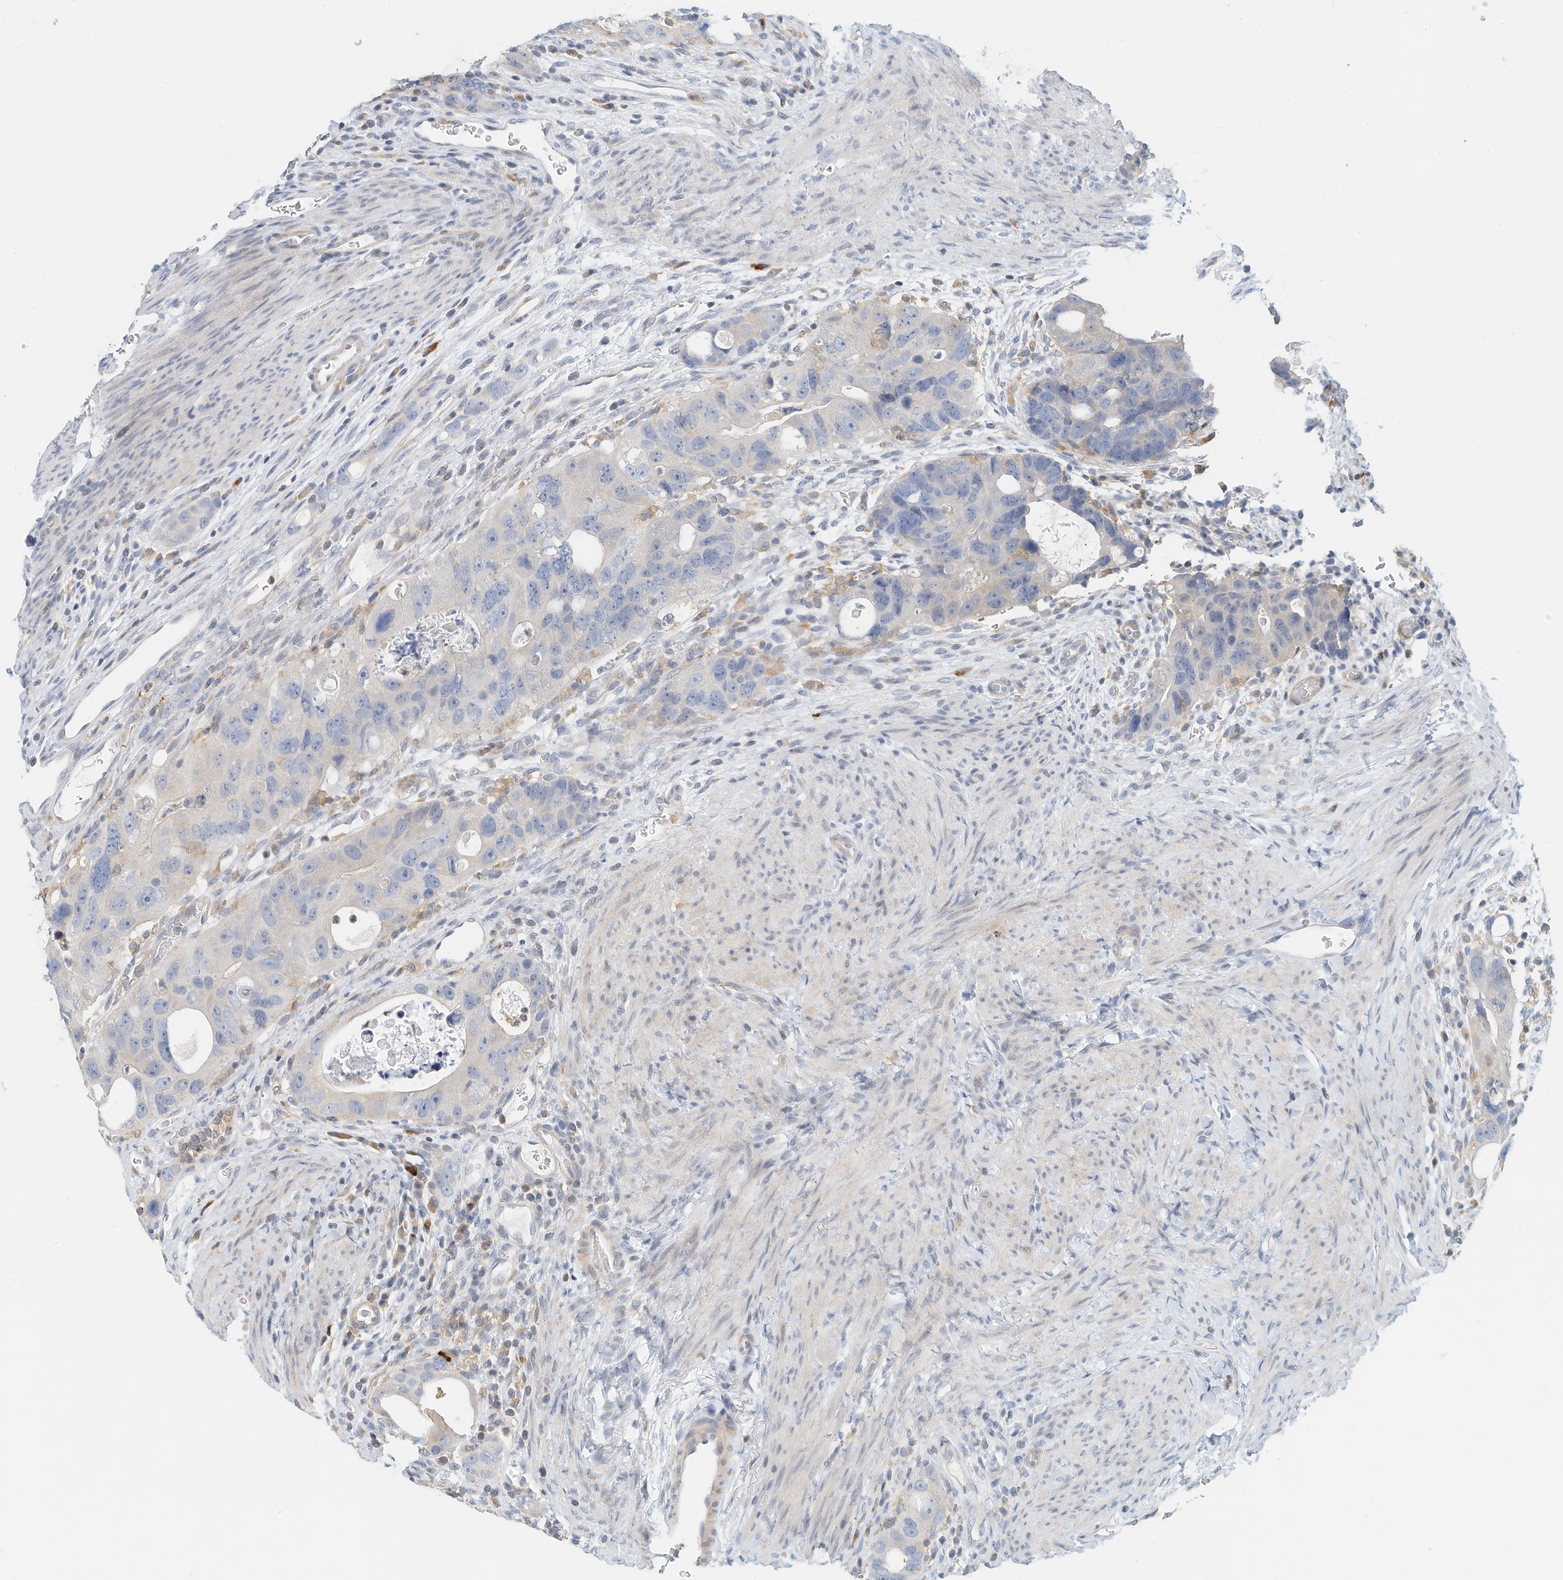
{"staining": {"intensity": "negative", "quantity": "none", "location": "none"}, "tissue": "colorectal cancer", "cell_type": "Tumor cells", "image_type": "cancer", "snomed": [{"axis": "morphology", "description": "Adenocarcinoma, NOS"}, {"axis": "topography", "description": "Rectum"}], "caption": "DAB (3,3'-diaminobenzidine) immunohistochemical staining of human colorectal adenocarcinoma demonstrates no significant positivity in tumor cells. (Stains: DAB immunohistochemistry (IHC) with hematoxylin counter stain, Microscopy: brightfield microscopy at high magnification).", "gene": "MICAL1", "patient": {"sex": "male", "age": 59}}